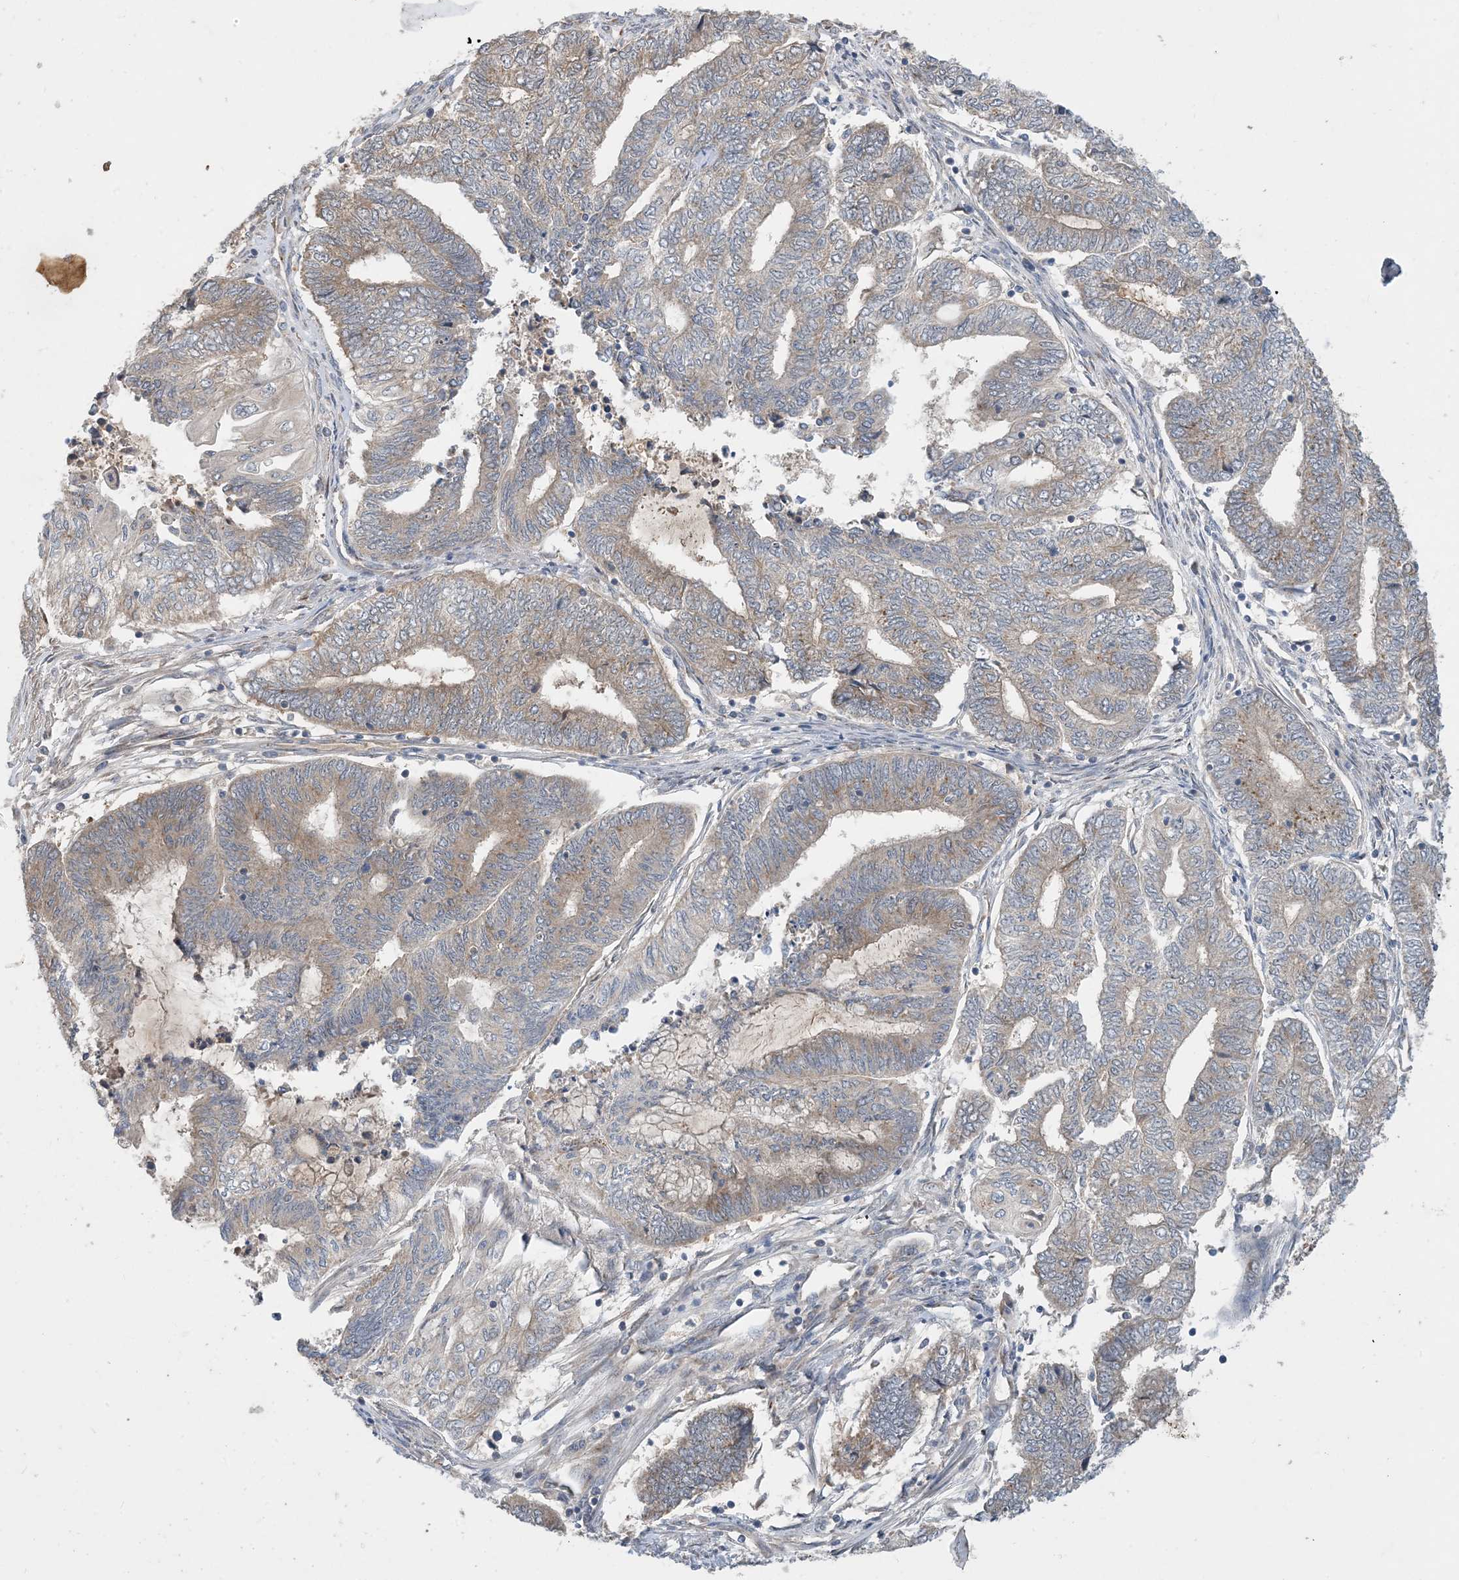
{"staining": {"intensity": "weak", "quantity": "25%-75%", "location": "cytoplasmic/membranous"}, "tissue": "endometrial cancer", "cell_type": "Tumor cells", "image_type": "cancer", "snomed": [{"axis": "morphology", "description": "Adenocarcinoma, NOS"}, {"axis": "topography", "description": "Uterus"}, {"axis": "topography", "description": "Endometrium"}], "caption": "Approximately 25%-75% of tumor cells in endometrial cancer (adenocarcinoma) exhibit weak cytoplasmic/membranous protein positivity as visualized by brown immunohistochemical staining.", "gene": "TINAG", "patient": {"sex": "female", "age": 70}}